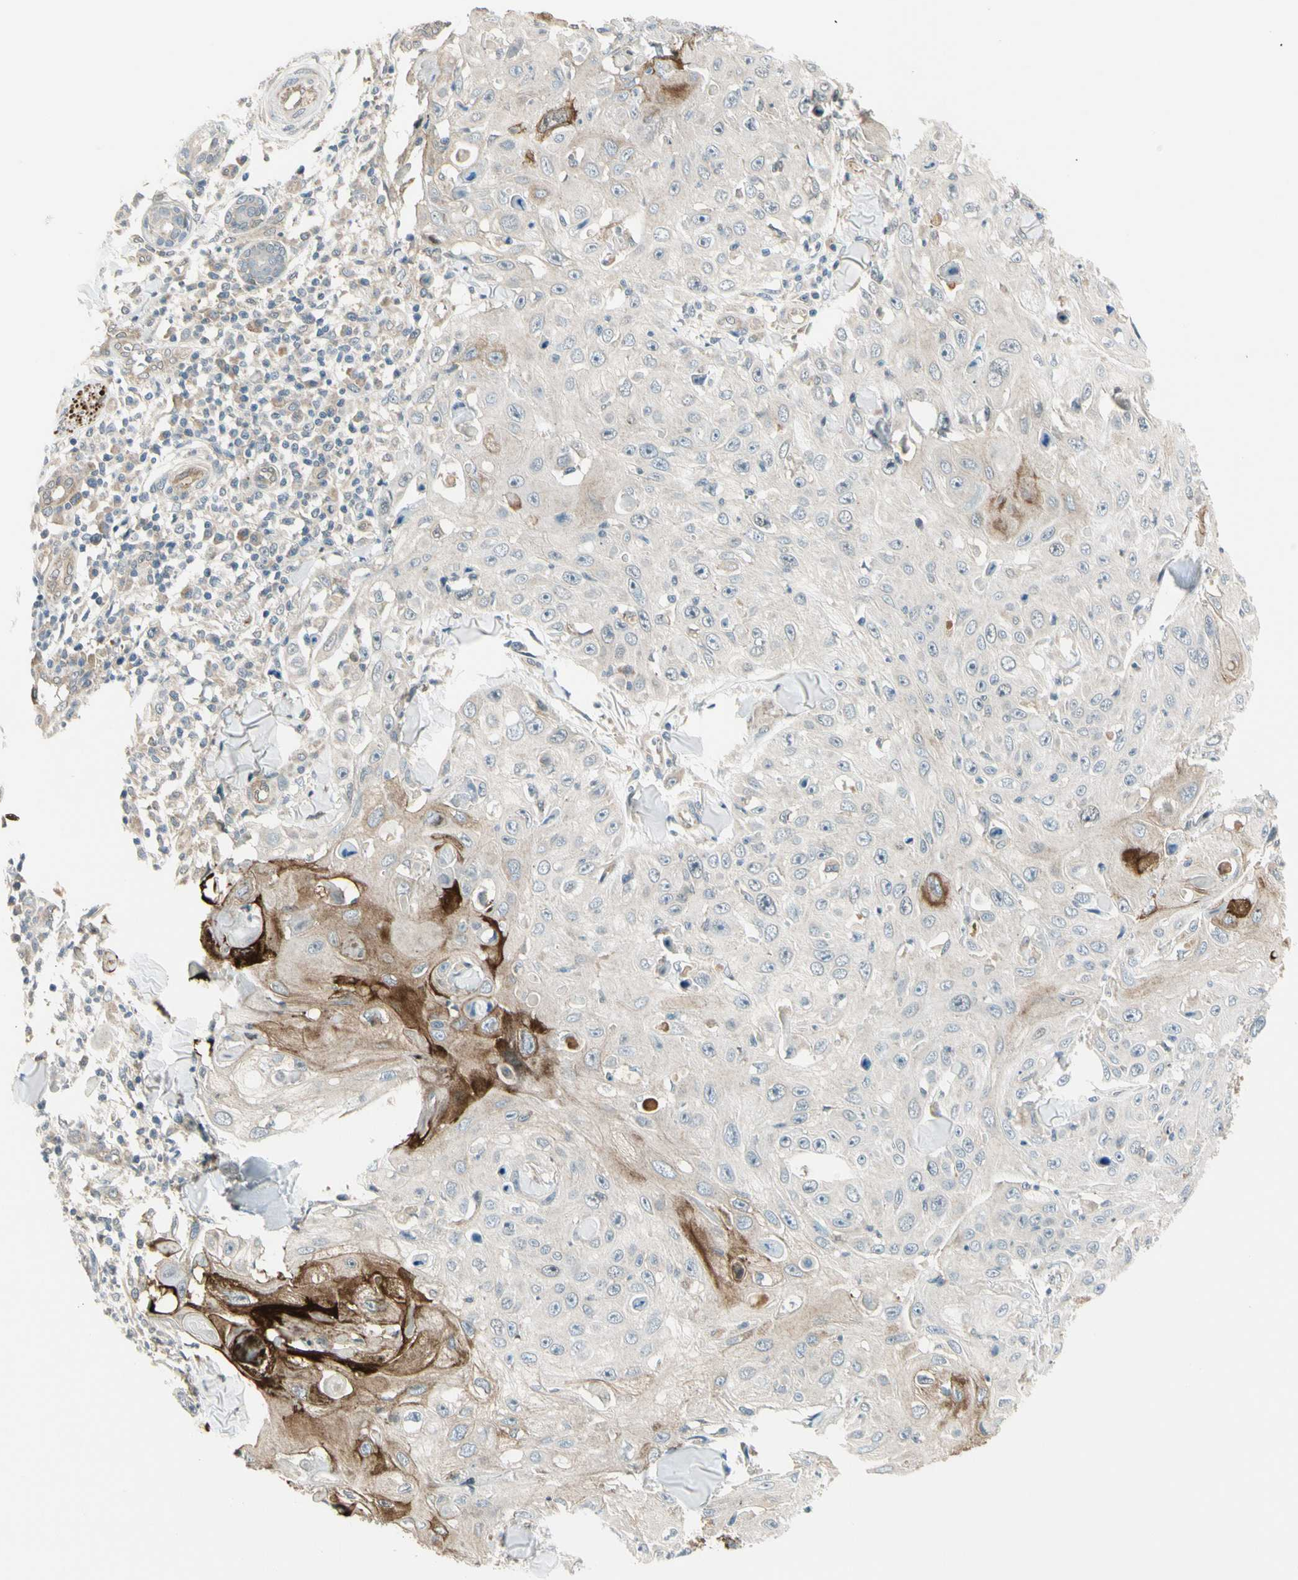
{"staining": {"intensity": "strong", "quantity": "<25%", "location": "cytoplasmic/membranous"}, "tissue": "skin cancer", "cell_type": "Tumor cells", "image_type": "cancer", "snomed": [{"axis": "morphology", "description": "Squamous cell carcinoma, NOS"}, {"axis": "topography", "description": "Skin"}], "caption": "Immunohistochemical staining of skin cancer exhibits strong cytoplasmic/membranous protein staining in approximately <25% of tumor cells.", "gene": "SVBP", "patient": {"sex": "male", "age": 86}}